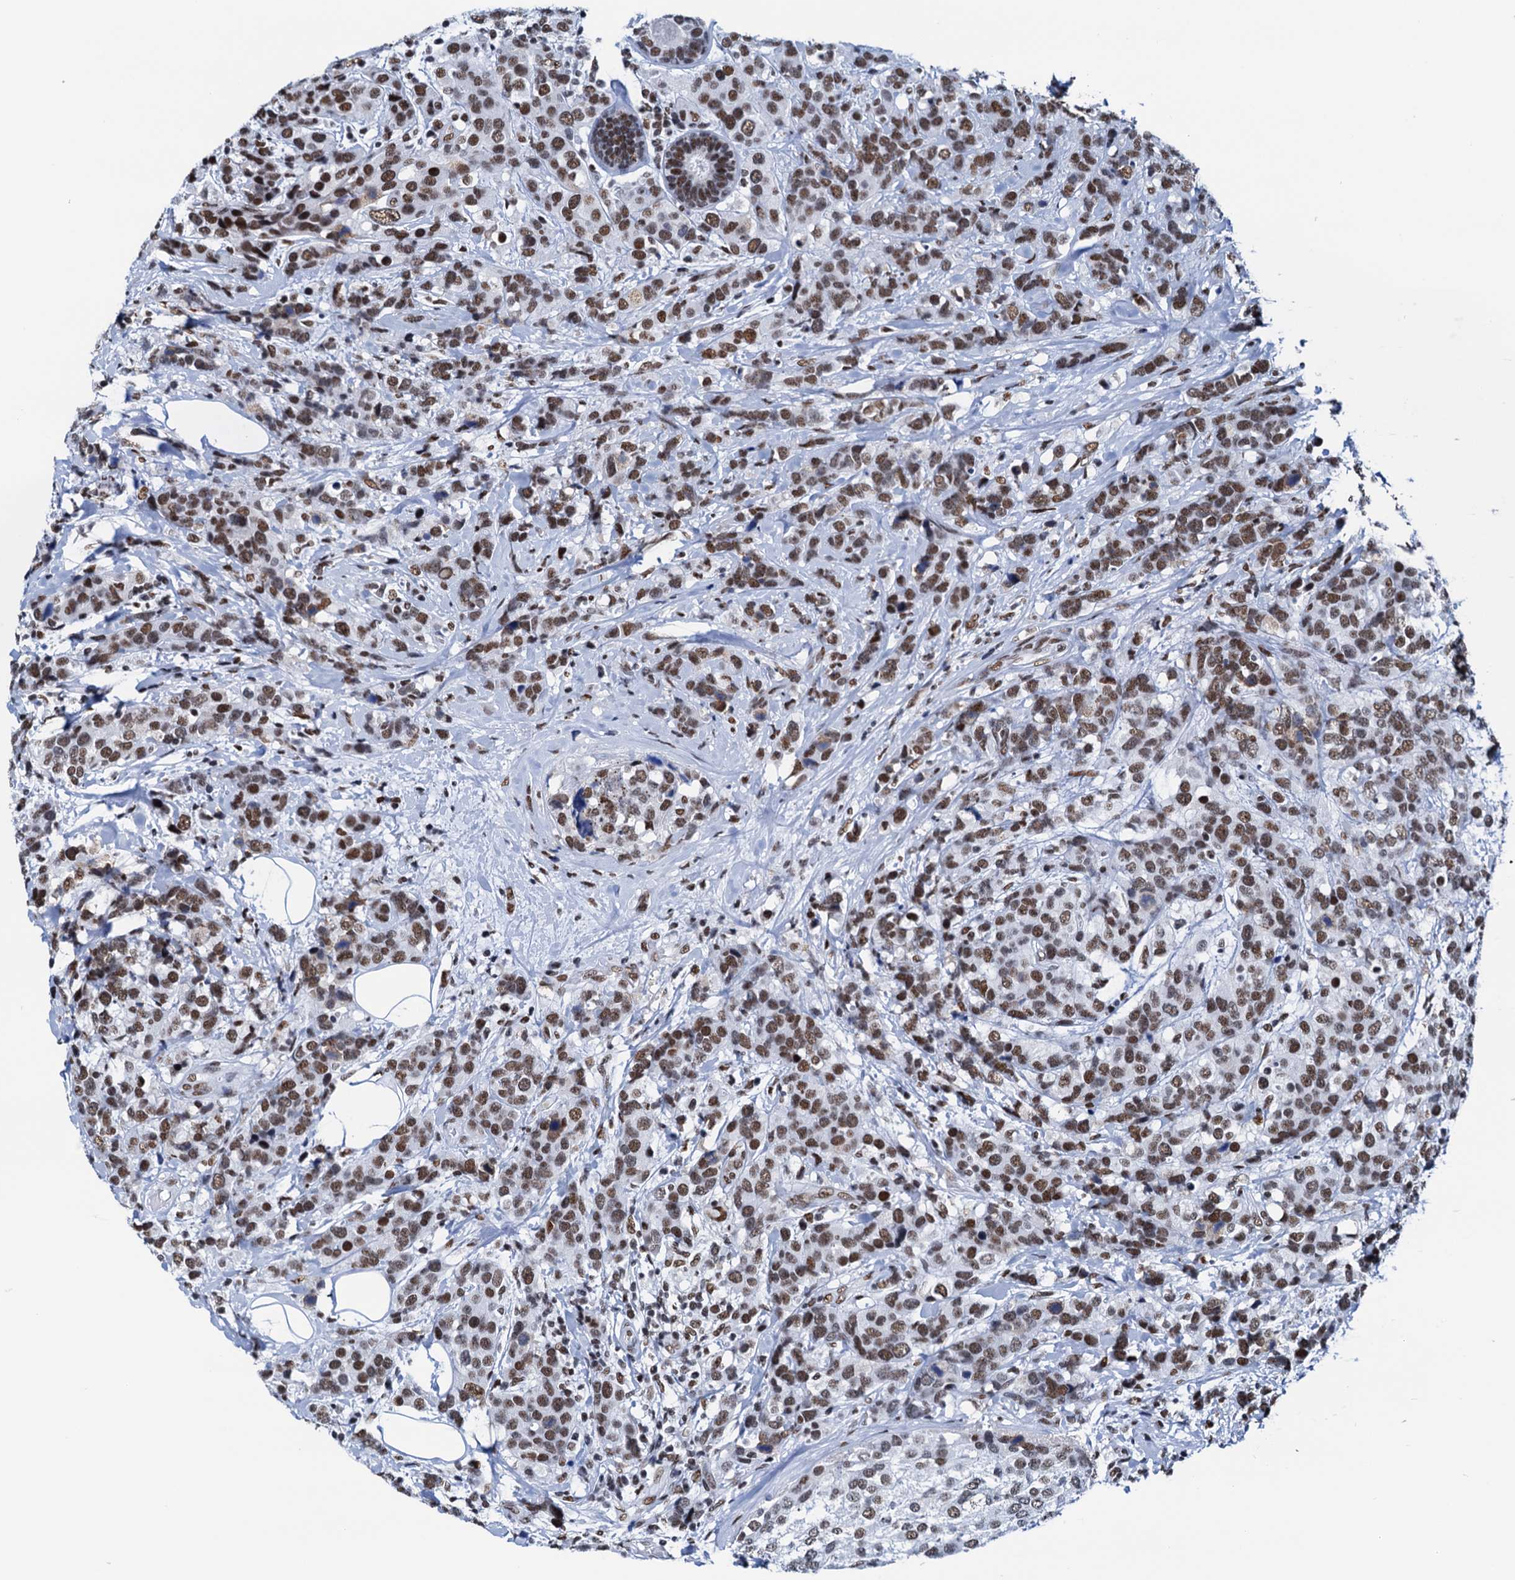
{"staining": {"intensity": "moderate", "quantity": ">75%", "location": "nuclear"}, "tissue": "breast cancer", "cell_type": "Tumor cells", "image_type": "cancer", "snomed": [{"axis": "morphology", "description": "Lobular carcinoma"}, {"axis": "topography", "description": "Breast"}], "caption": "Immunohistochemistry histopathology image of human breast cancer stained for a protein (brown), which displays medium levels of moderate nuclear positivity in approximately >75% of tumor cells.", "gene": "SLTM", "patient": {"sex": "female", "age": 59}}